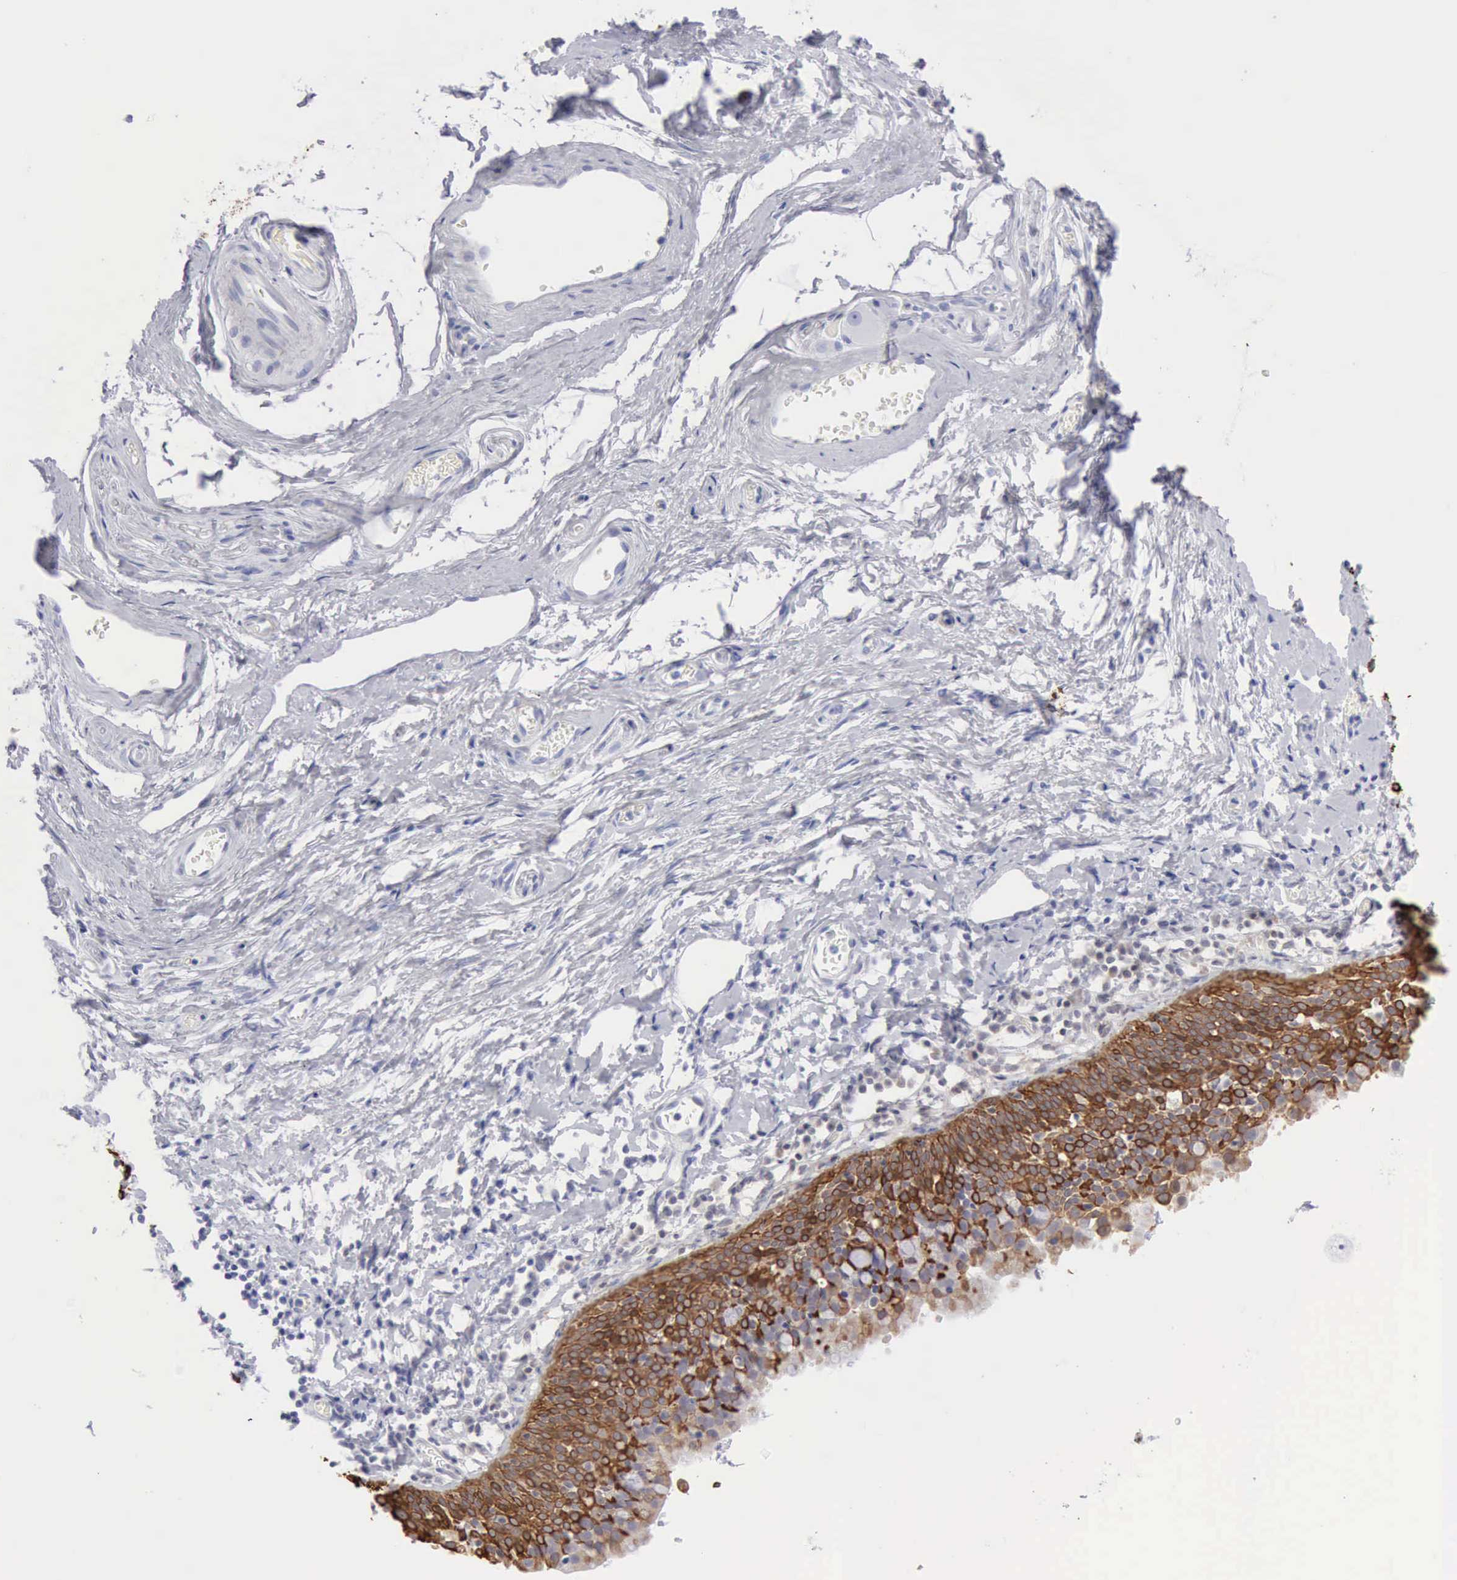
{"staining": {"intensity": "strong", "quantity": ">75%", "location": "cytoplasmic/membranous"}, "tissue": "nasopharynx", "cell_type": "Respiratory epithelial cells", "image_type": "normal", "snomed": [{"axis": "morphology", "description": "Normal tissue, NOS"}, {"axis": "morphology", "description": "Inflammation, NOS"}, {"axis": "morphology", "description": "Malignant melanoma, Metastatic site"}, {"axis": "topography", "description": "Nasopharynx"}], "caption": "Immunohistochemistry (IHC) staining of benign nasopharynx, which exhibits high levels of strong cytoplasmic/membranous staining in approximately >75% of respiratory epithelial cells indicating strong cytoplasmic/membranous protein expression. The staining was performed using DAB (brown) for protein detection and nuclei were counterstained in hematoxylin (blue).", "gene": "KRT5", "patient": {"sex": "female", "age": 55}}